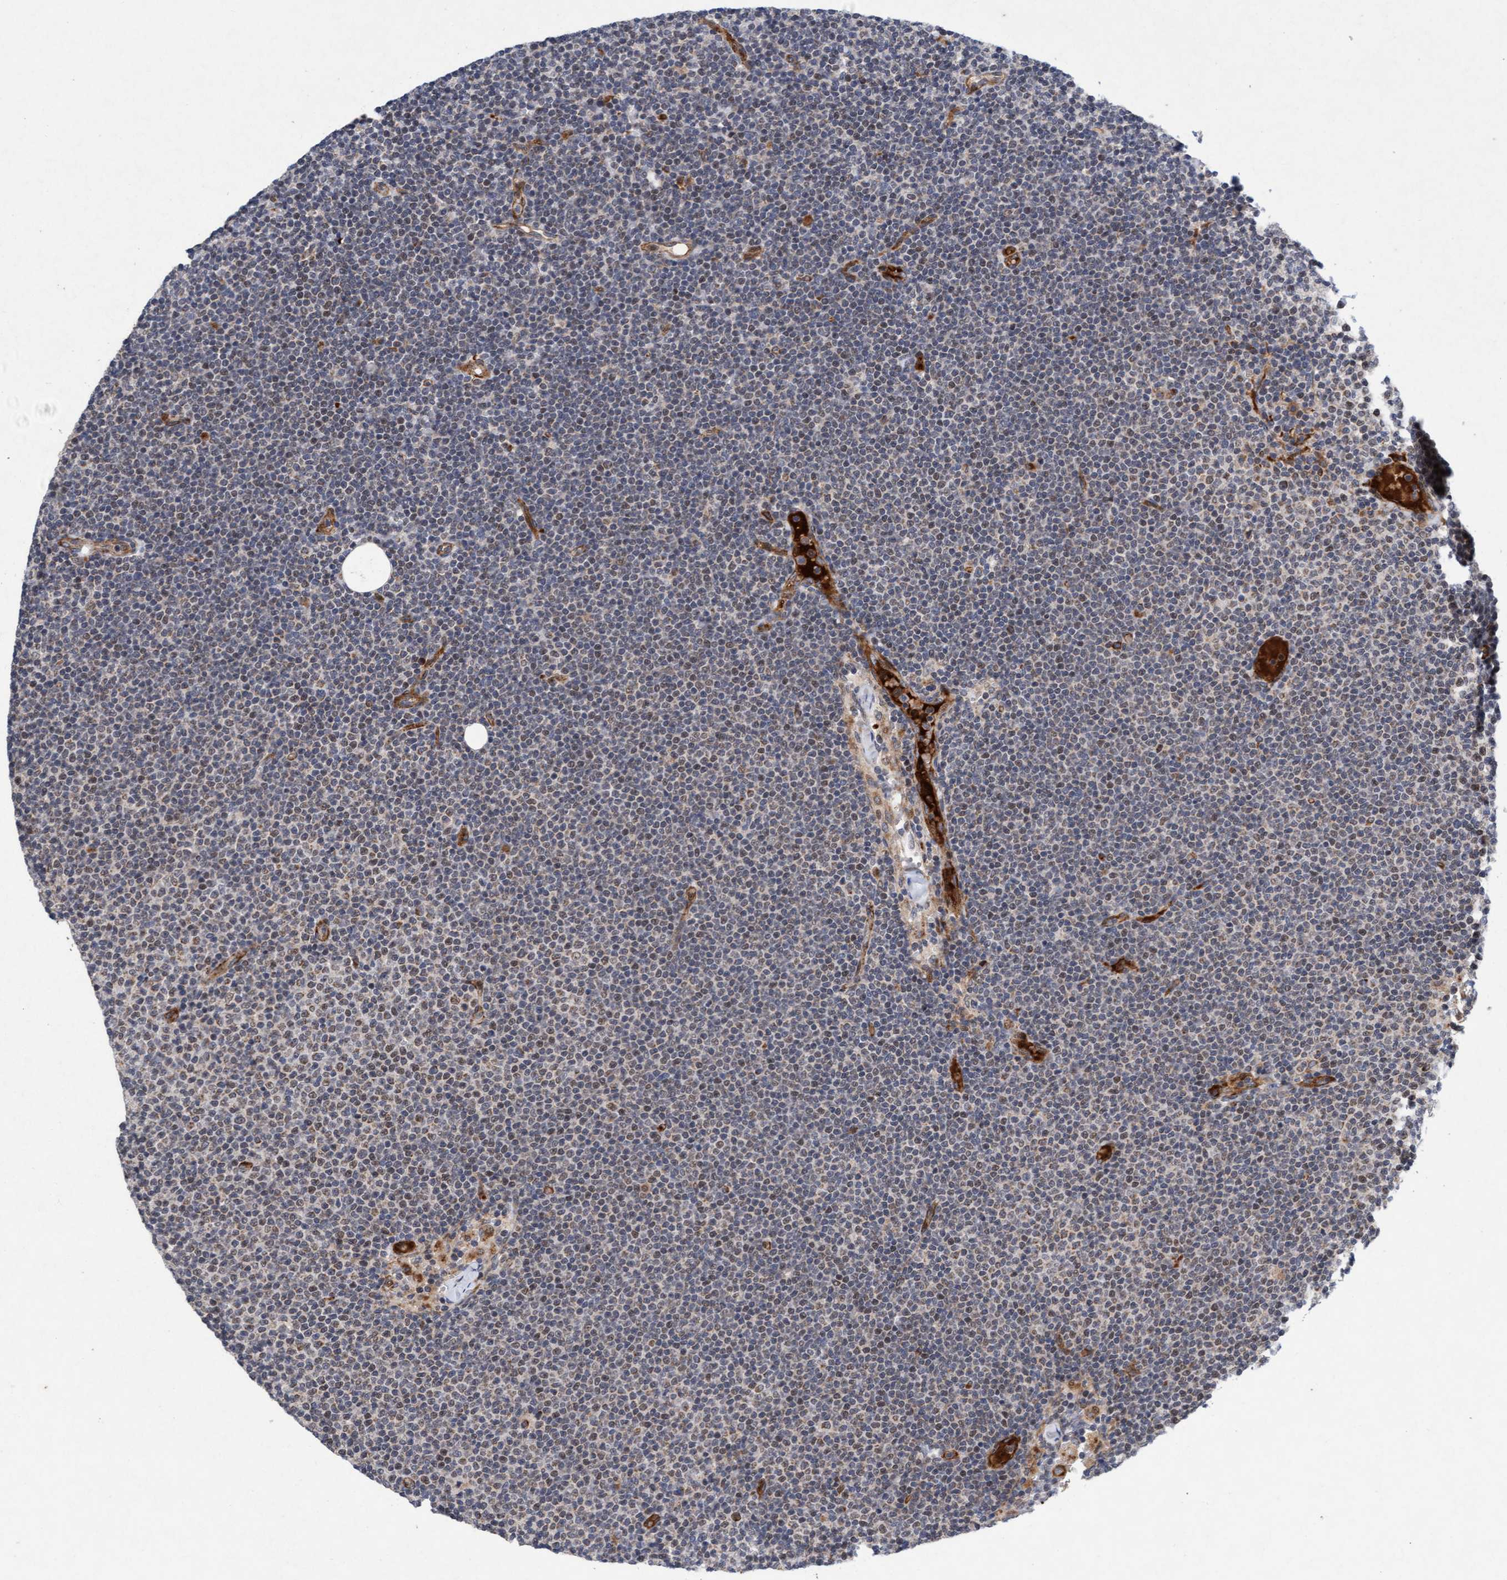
{"staining": {"intensity": "weak", "quantity": "<25%", "location": "nuclear"}, "tissue": "lymphoma", "cell_type": "Tumor cells", "image_type": "cancer", "snomed": [{"axis": "morphology", "description": "Malignant lymphoma, non-Hodgkin's type, Low grade"}, {"axis": "topography", "description": "Lymph node"}], "caption": "Tumor cells show no significant staining in lymphoma.", "gene": "TMEM70", "patient": {"sex": "female", "age": 53}}